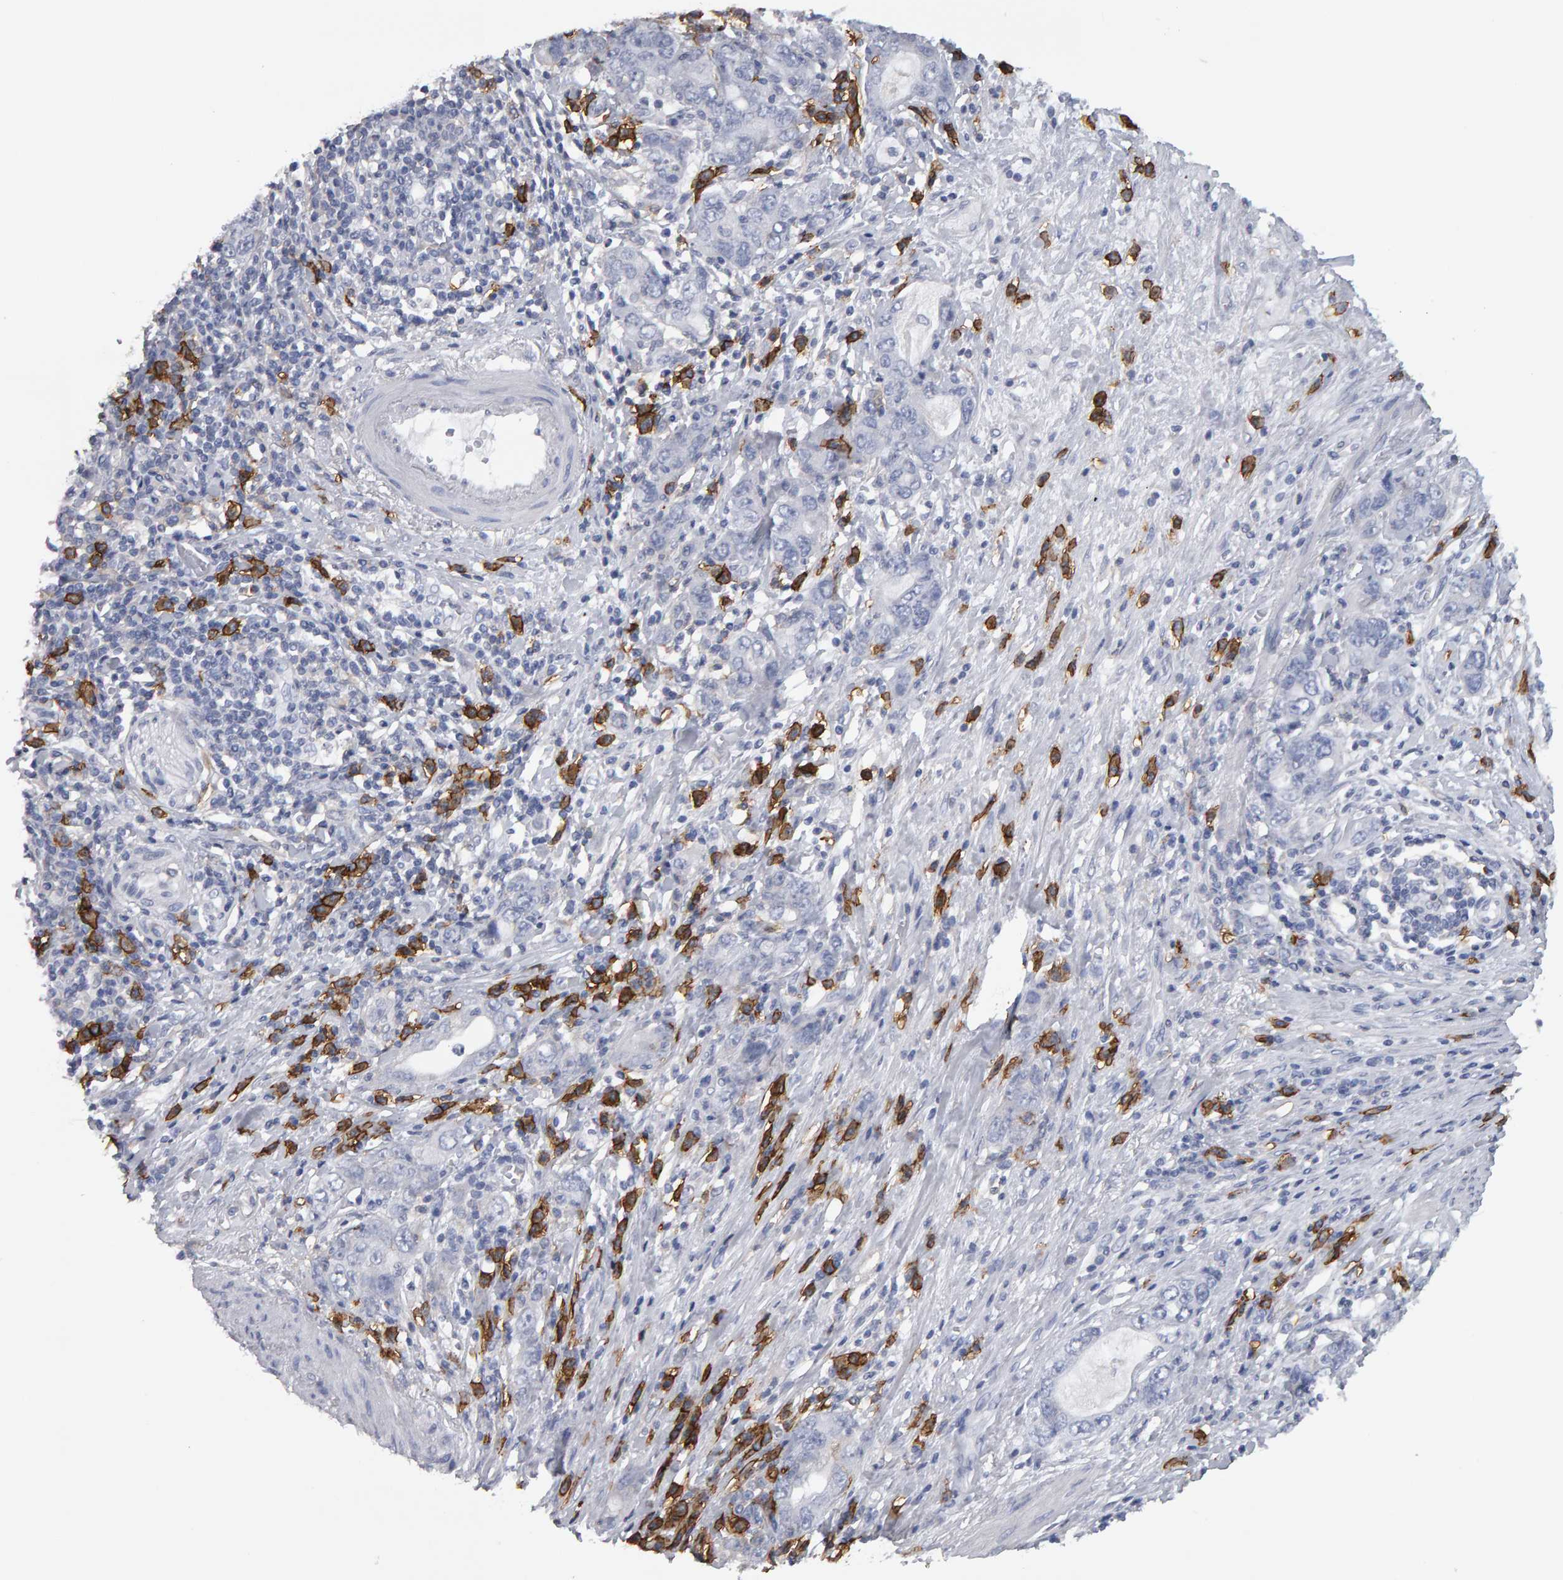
{"staining": {"intensity": "negative", "quantity": "none", "location": "none"}, "tissue": "stomach cancer", "cell_type": "Tumor cells", "image_type": "cancer", "snomed": [{"axis": "morphology", "description": "Adenocarcinoma, NOS"}, {"axis": "topography", "description": "Stomach, lower"}], "caption": "DAB (3,3'-diaminobenzidine) immunohistochemical staining of human stomach adenocarcinoma displays no significant staining in tumor cells. The staining is performed using DAB (3,3'-diaminobenzidine) brown chromogen with nuclei counter-stained in using hematoxylin.", "gene": "CD38", "patient": {"sex": "female", "age": 93}}